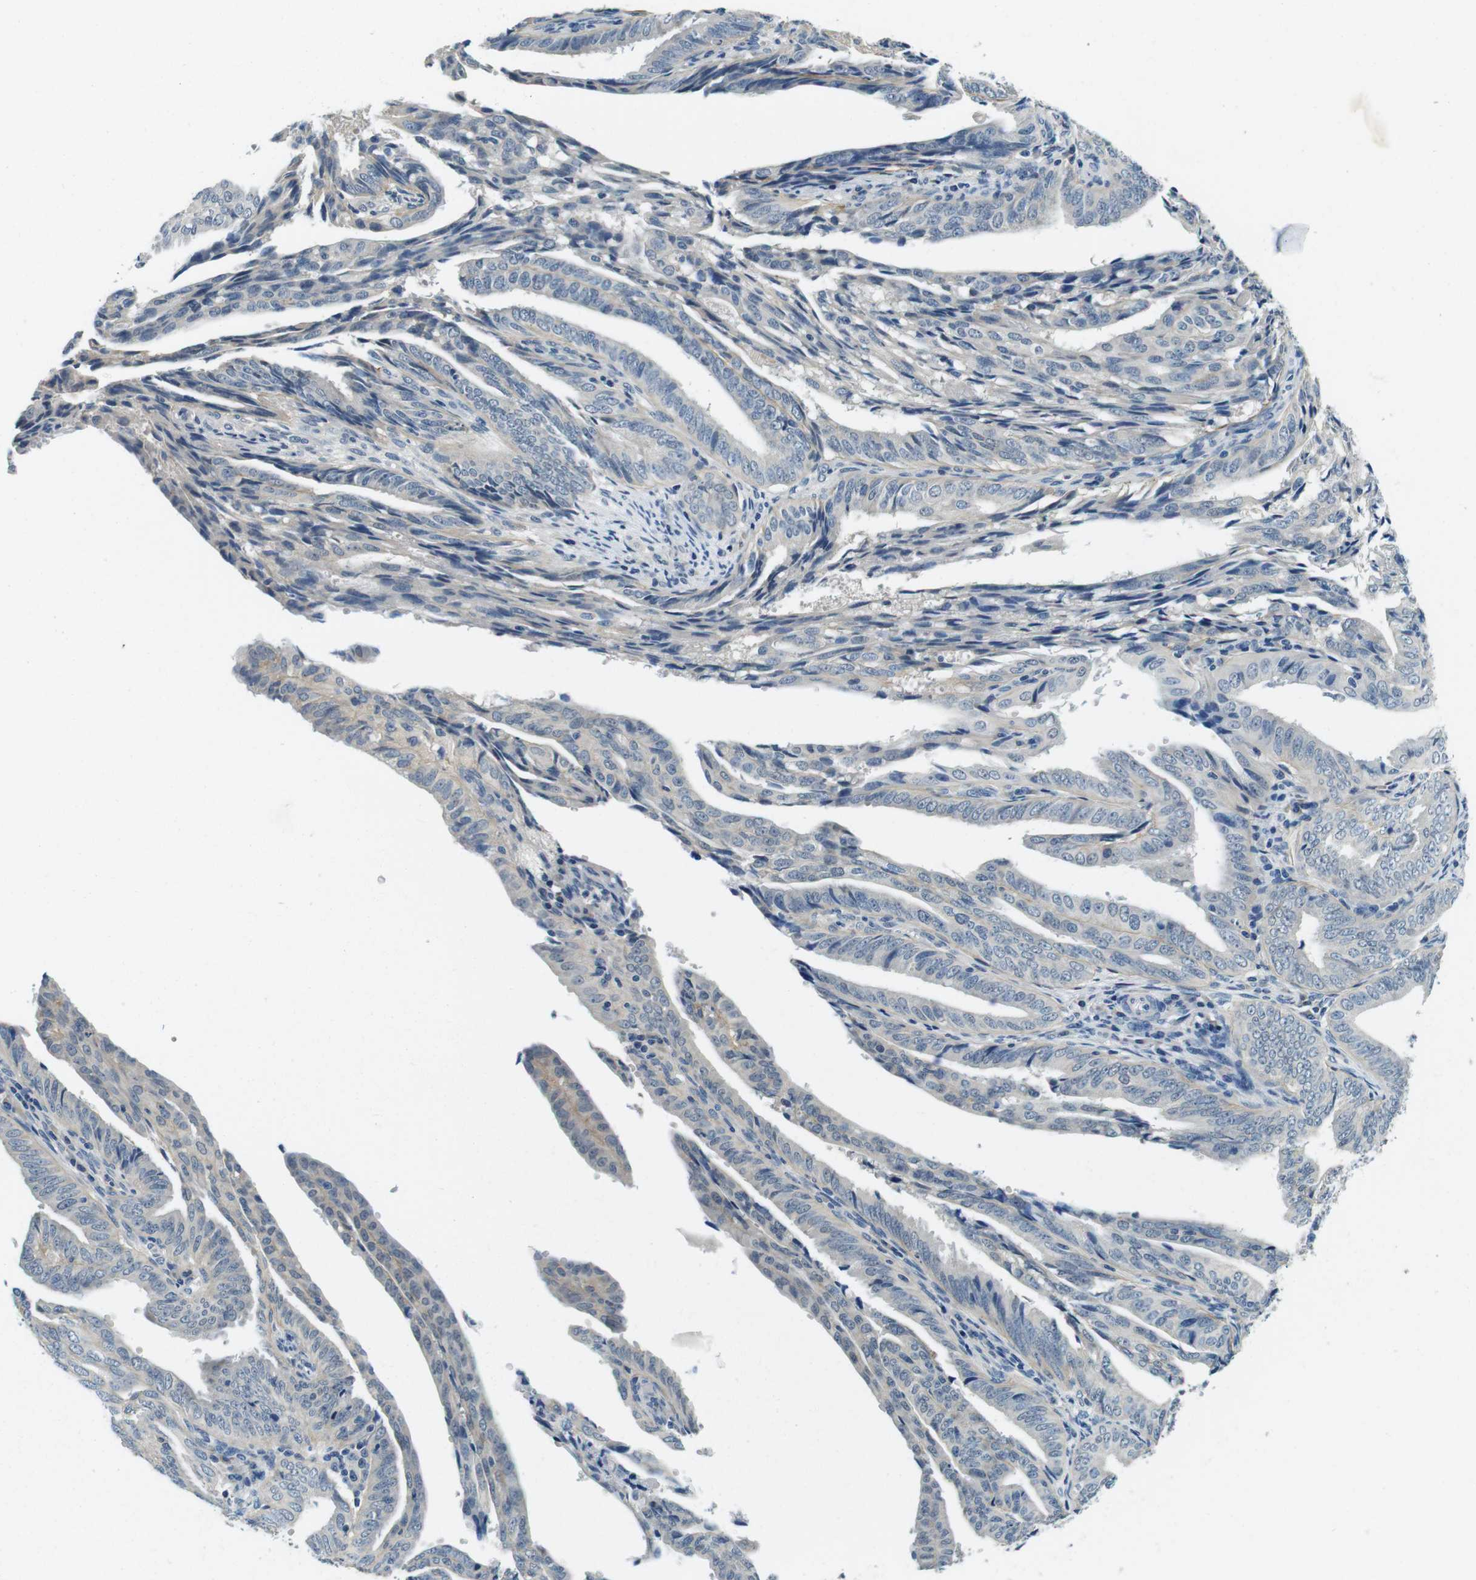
{"staining": {"intensity": "negative", "quantity": "none", "location": "none"}, "tissue": "endometrial cancer", "cell_type": "Tumor cells", "image_type": "cancer", "snomed": [{"axis": "morphology", "description": "Adenocarcinoma, NOS"}, {"axis": "topography", "description": "Endometrium"}], "caption": "An image of human endometrial cancer is negative for staining in tumor cells.", "gene": "DTNA", "patient": {"sex": "female", "age": 58}}